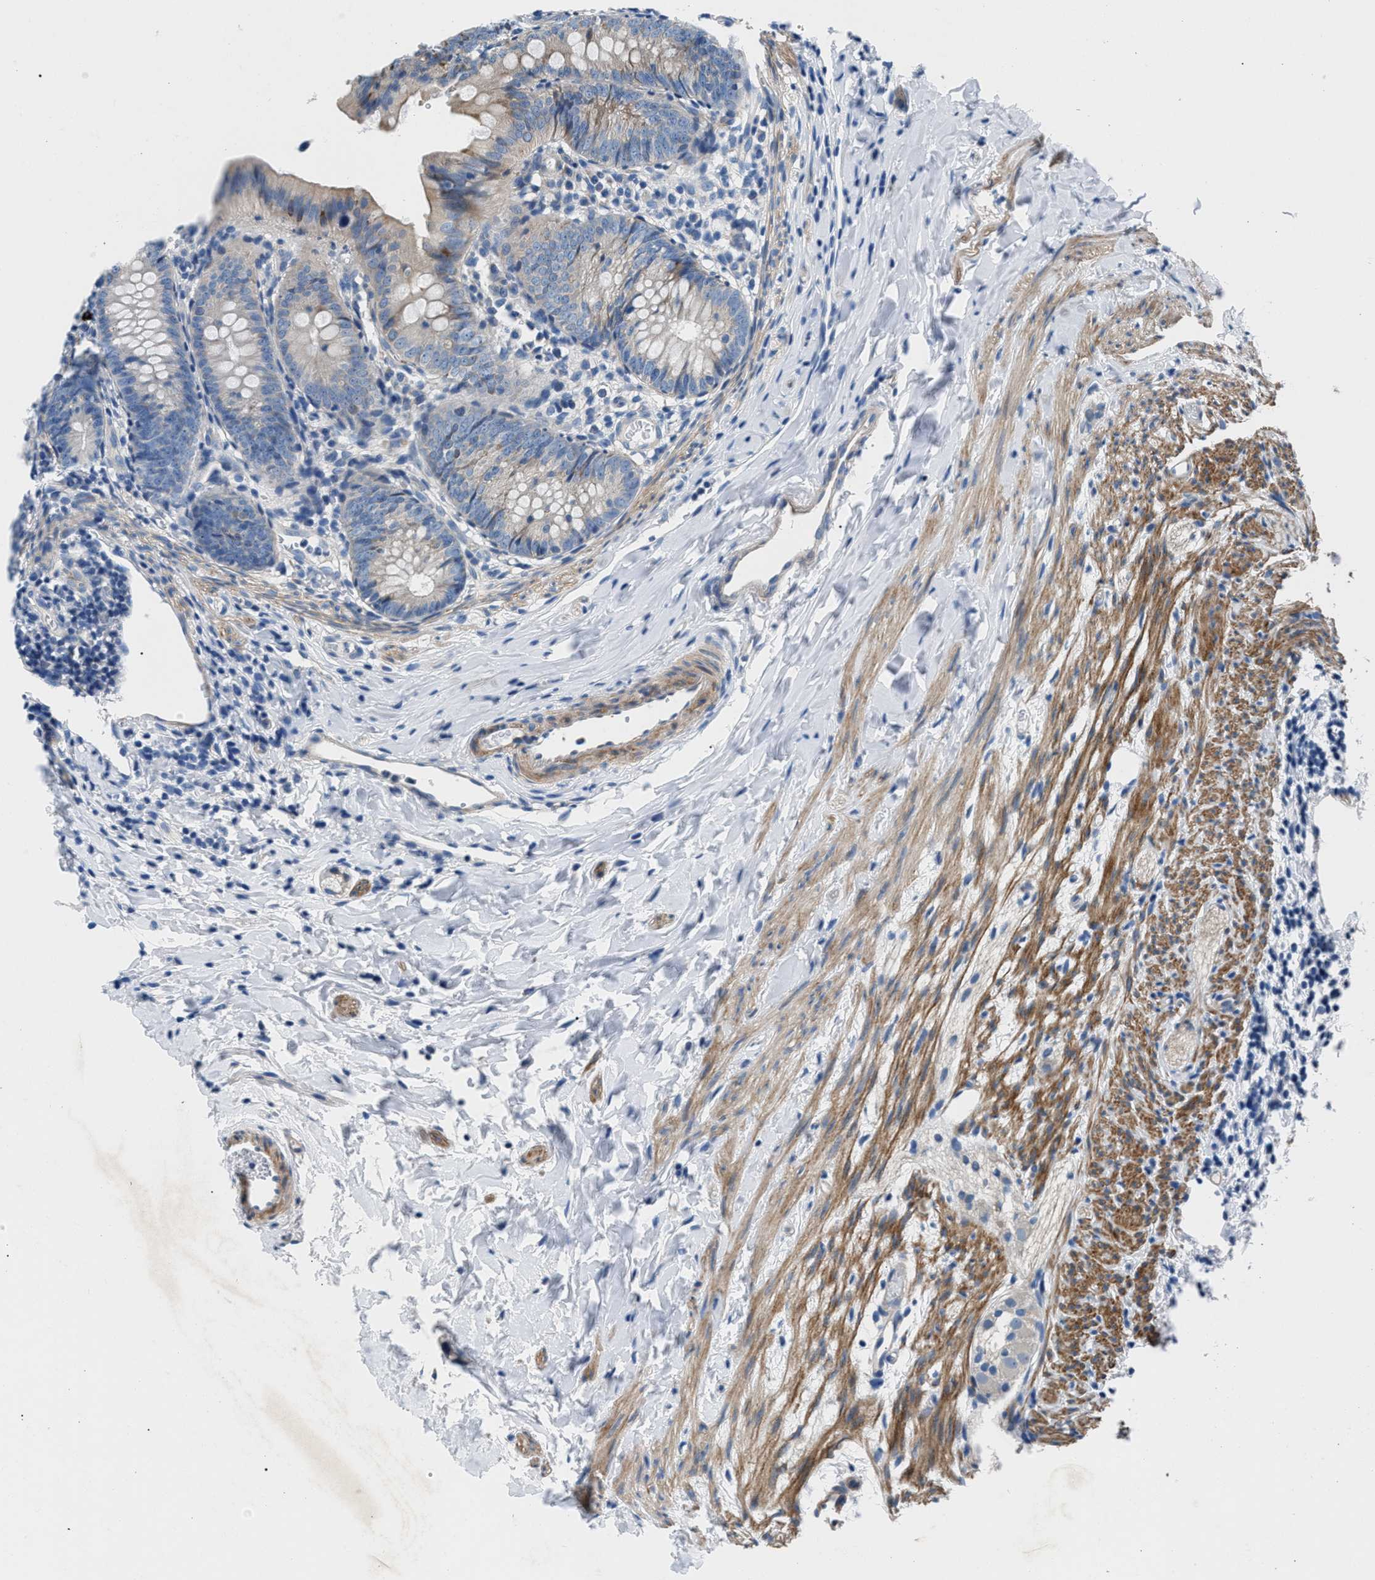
{"staining": {"intensity": "weak", "quantity": "<25%", "location": "cytoplasmic/membranous"}, "tissue": "appendix", "cell_type": "Glandular cells", "image_type": "normal", "snomed": [{"axis": "morphology", "description": "Normal tissue, NOS"}, {"axis": "topography", "description": "Appendix"}], "caption": "Unremarkable appendix was stained to show a protein in brown. There is no significant expression in glandular cells. The staining is performed using DAB brown chromogen with nuclei counter-stained in using hematoxylin.", "gene": "CDRT4", "patient": {"sex": "male", "age": 1}}